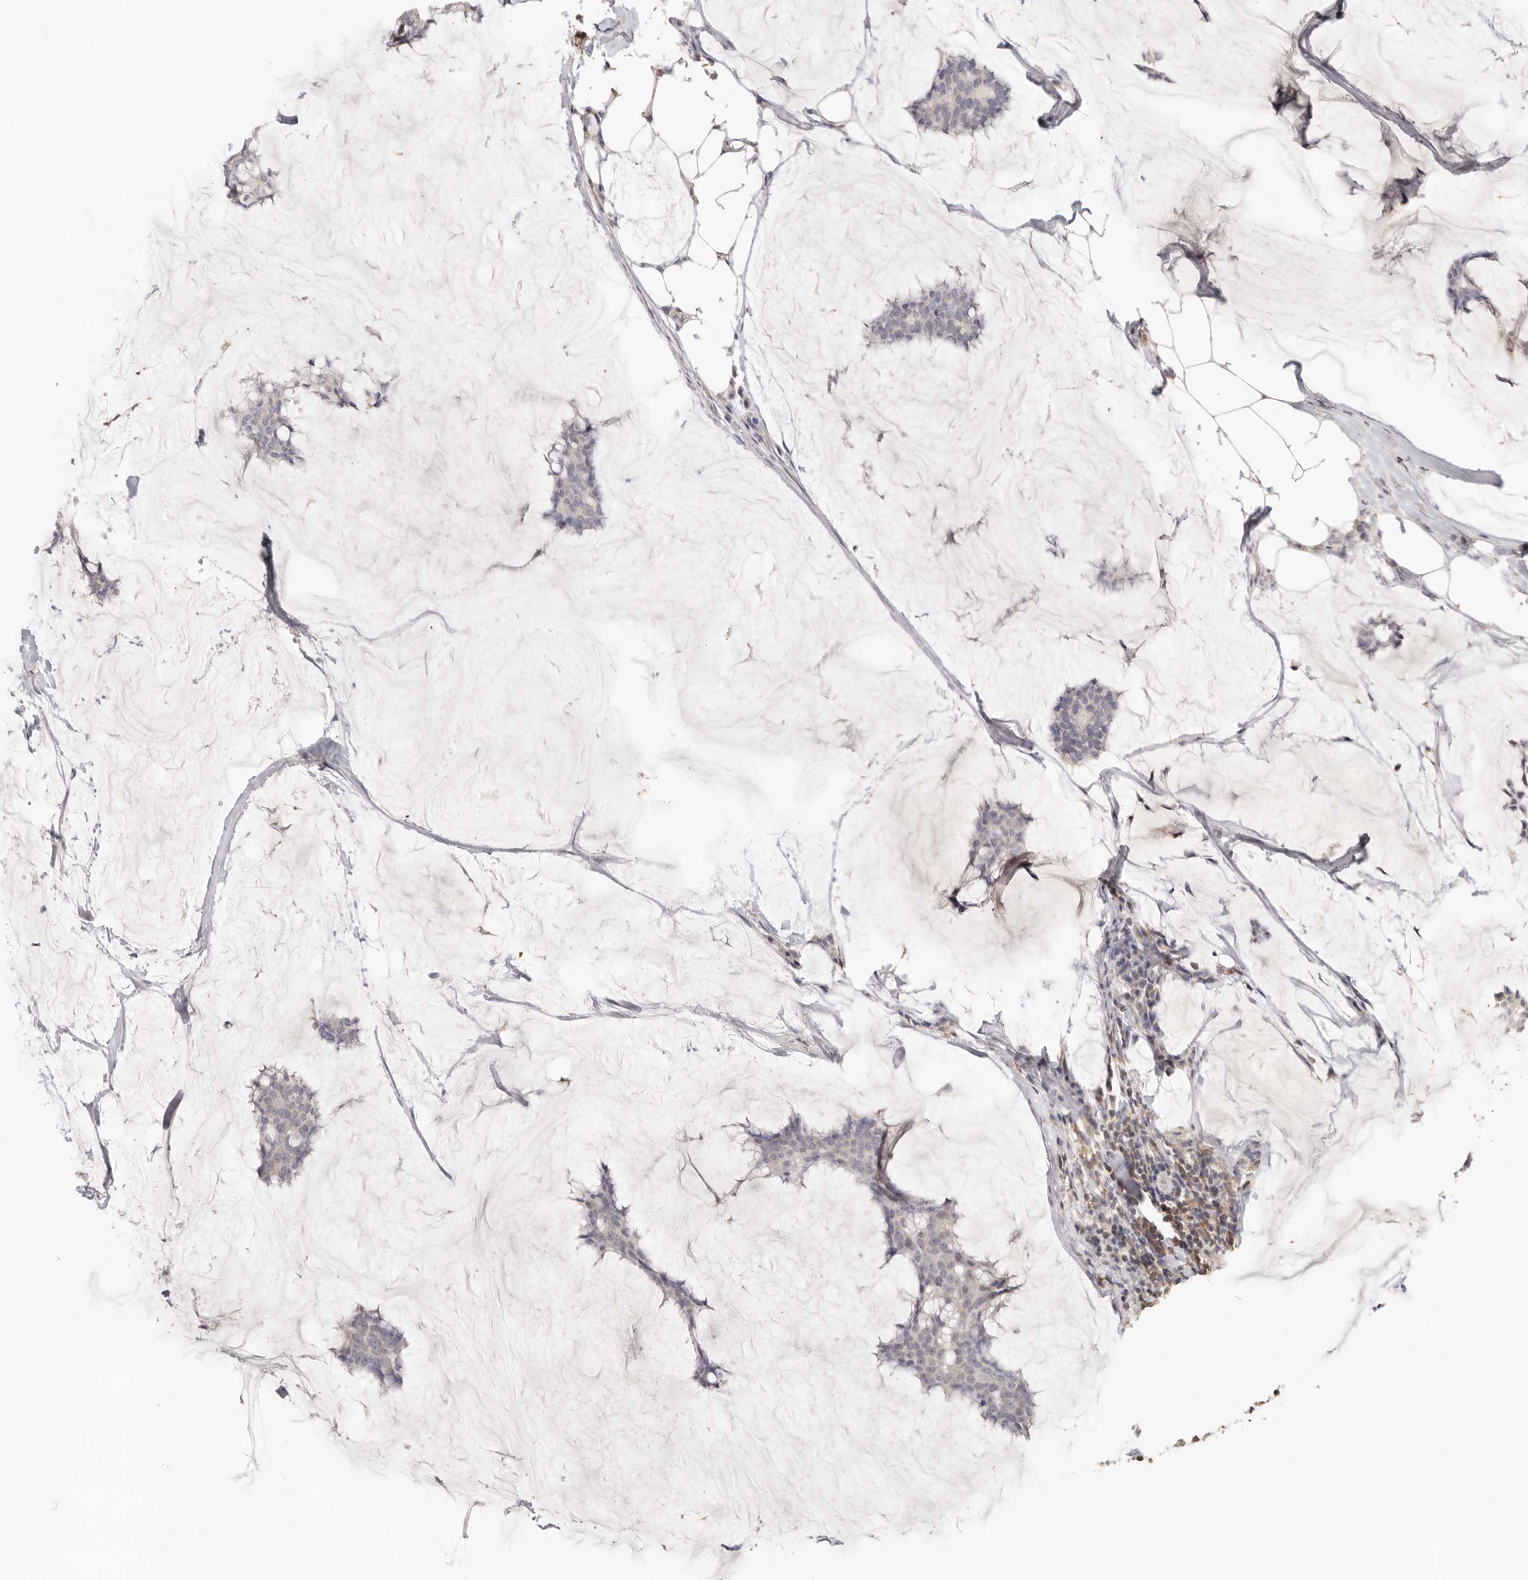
{"staining": {"intensity": "negative", "quantity": "none", "location": "none"}, "tissue": "breast cancer", "cell_type": "Tumor cells", "image_type": "cancer", "snomed": [{"axis": "morphology", "description": "Duct carcinoma"}, {"axis": "topography", "description": "Breast"}], "caption": "This is an immunohistochemistry micrograph of breast infiltrating ductal carcinoma. There is no positivity in tumor cells.", "gene": "CSK", "patient": {"sex": "female", "age": 93}}